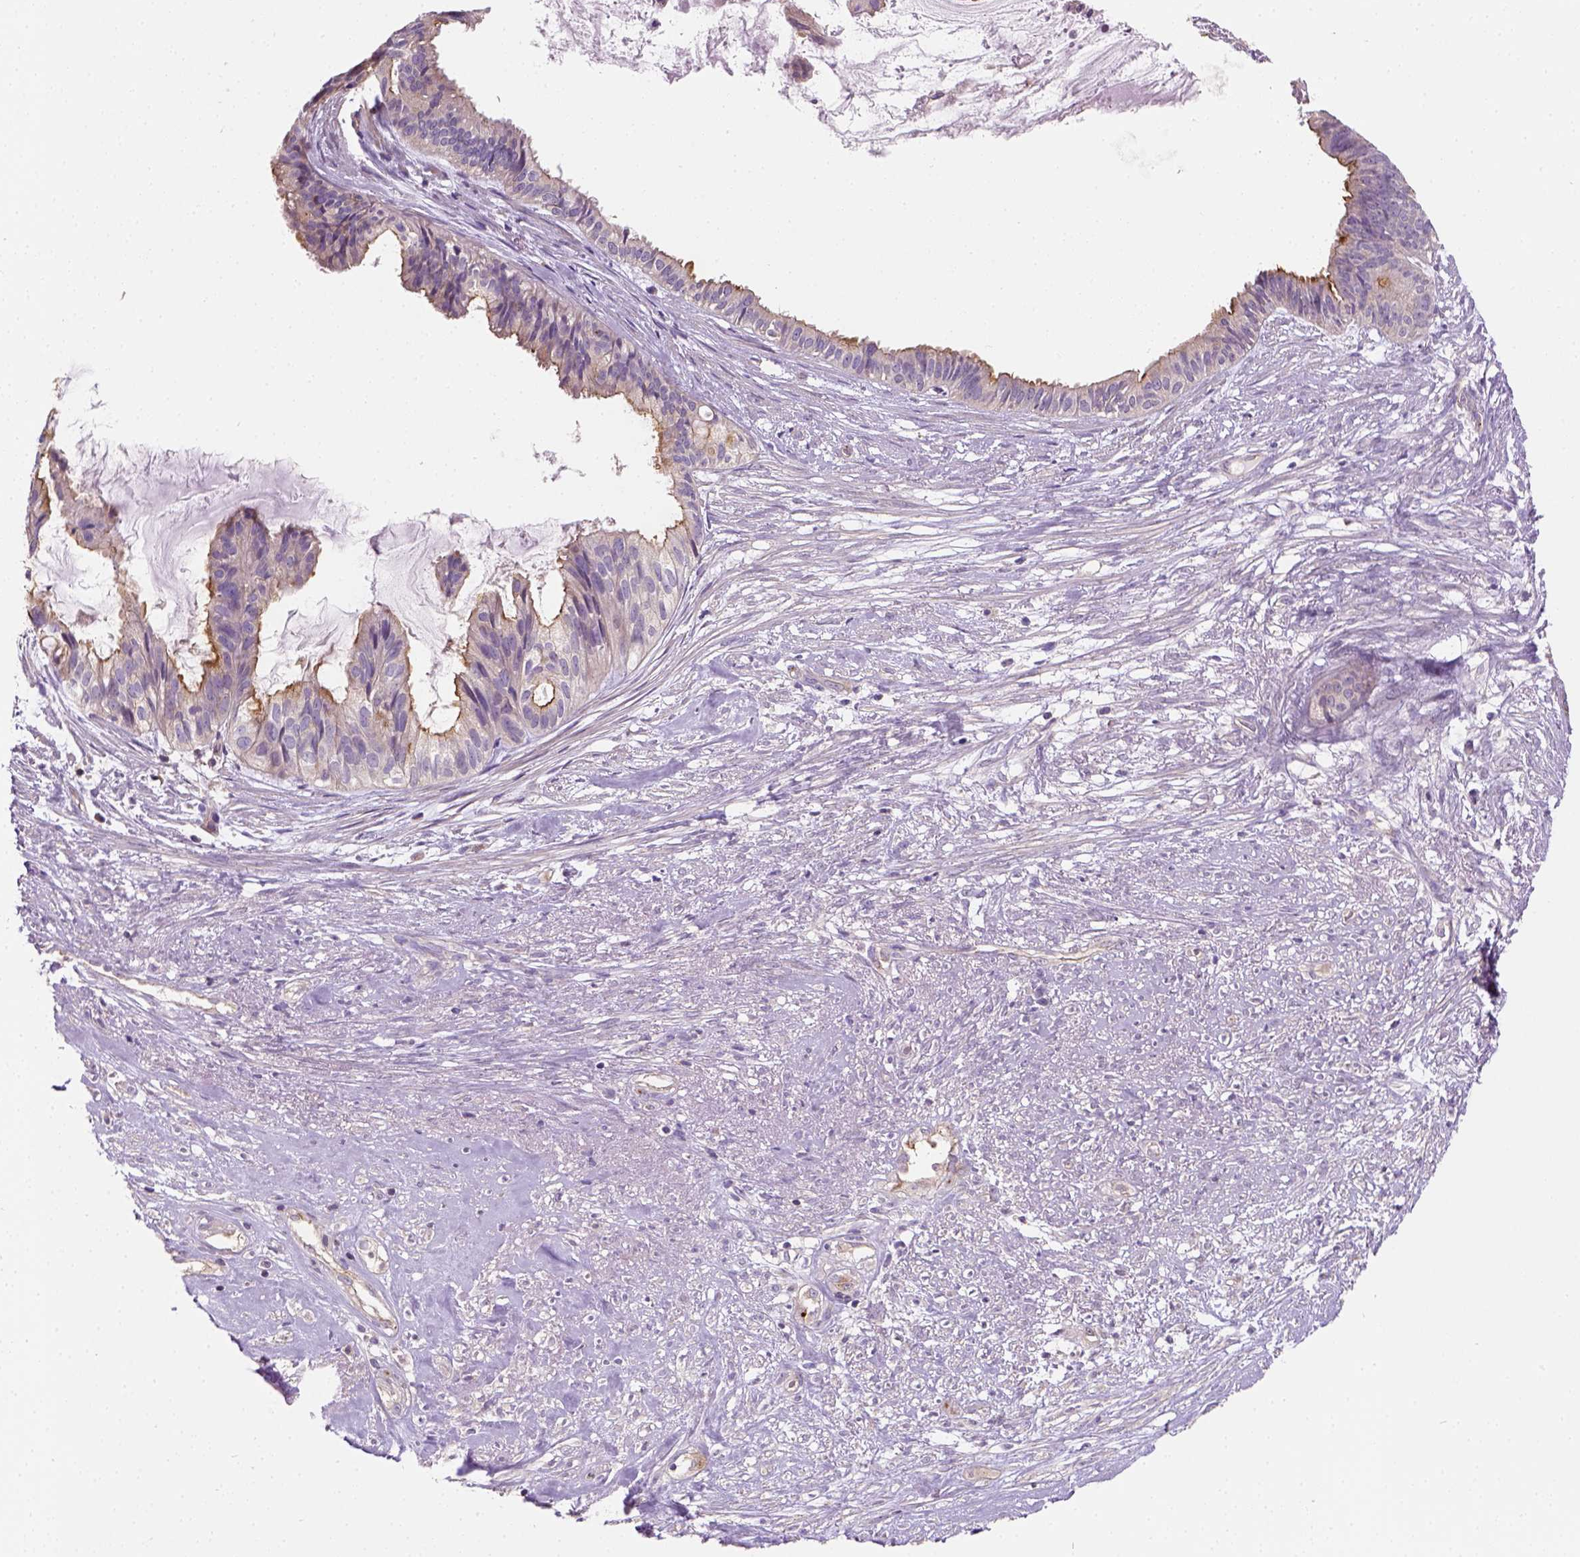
{"staining": {"intensity": "moderate", "quantity": "<25%", "location": "cytoplasmic/membranous"}, "tissue": "endometrial cancer", "cell_type": "Tumor cells", "image_type": "cancer", "snomed": [{"axis": "morphology", "description": "Adenocarcinoma, NOS"}, {"axis": "topography", "description": "Endometrium"}], "caption": "A photomicrograph of endometrial cancer (adenocarcinoma) stained for a protein shows moderate cytoplasmic/membranous brown staining in tumor cells. (DAB IHC with brightfield microscopy, high magnification).", "gene": "CRACR2A", "patient": {"sex": "female", "age": 86}}